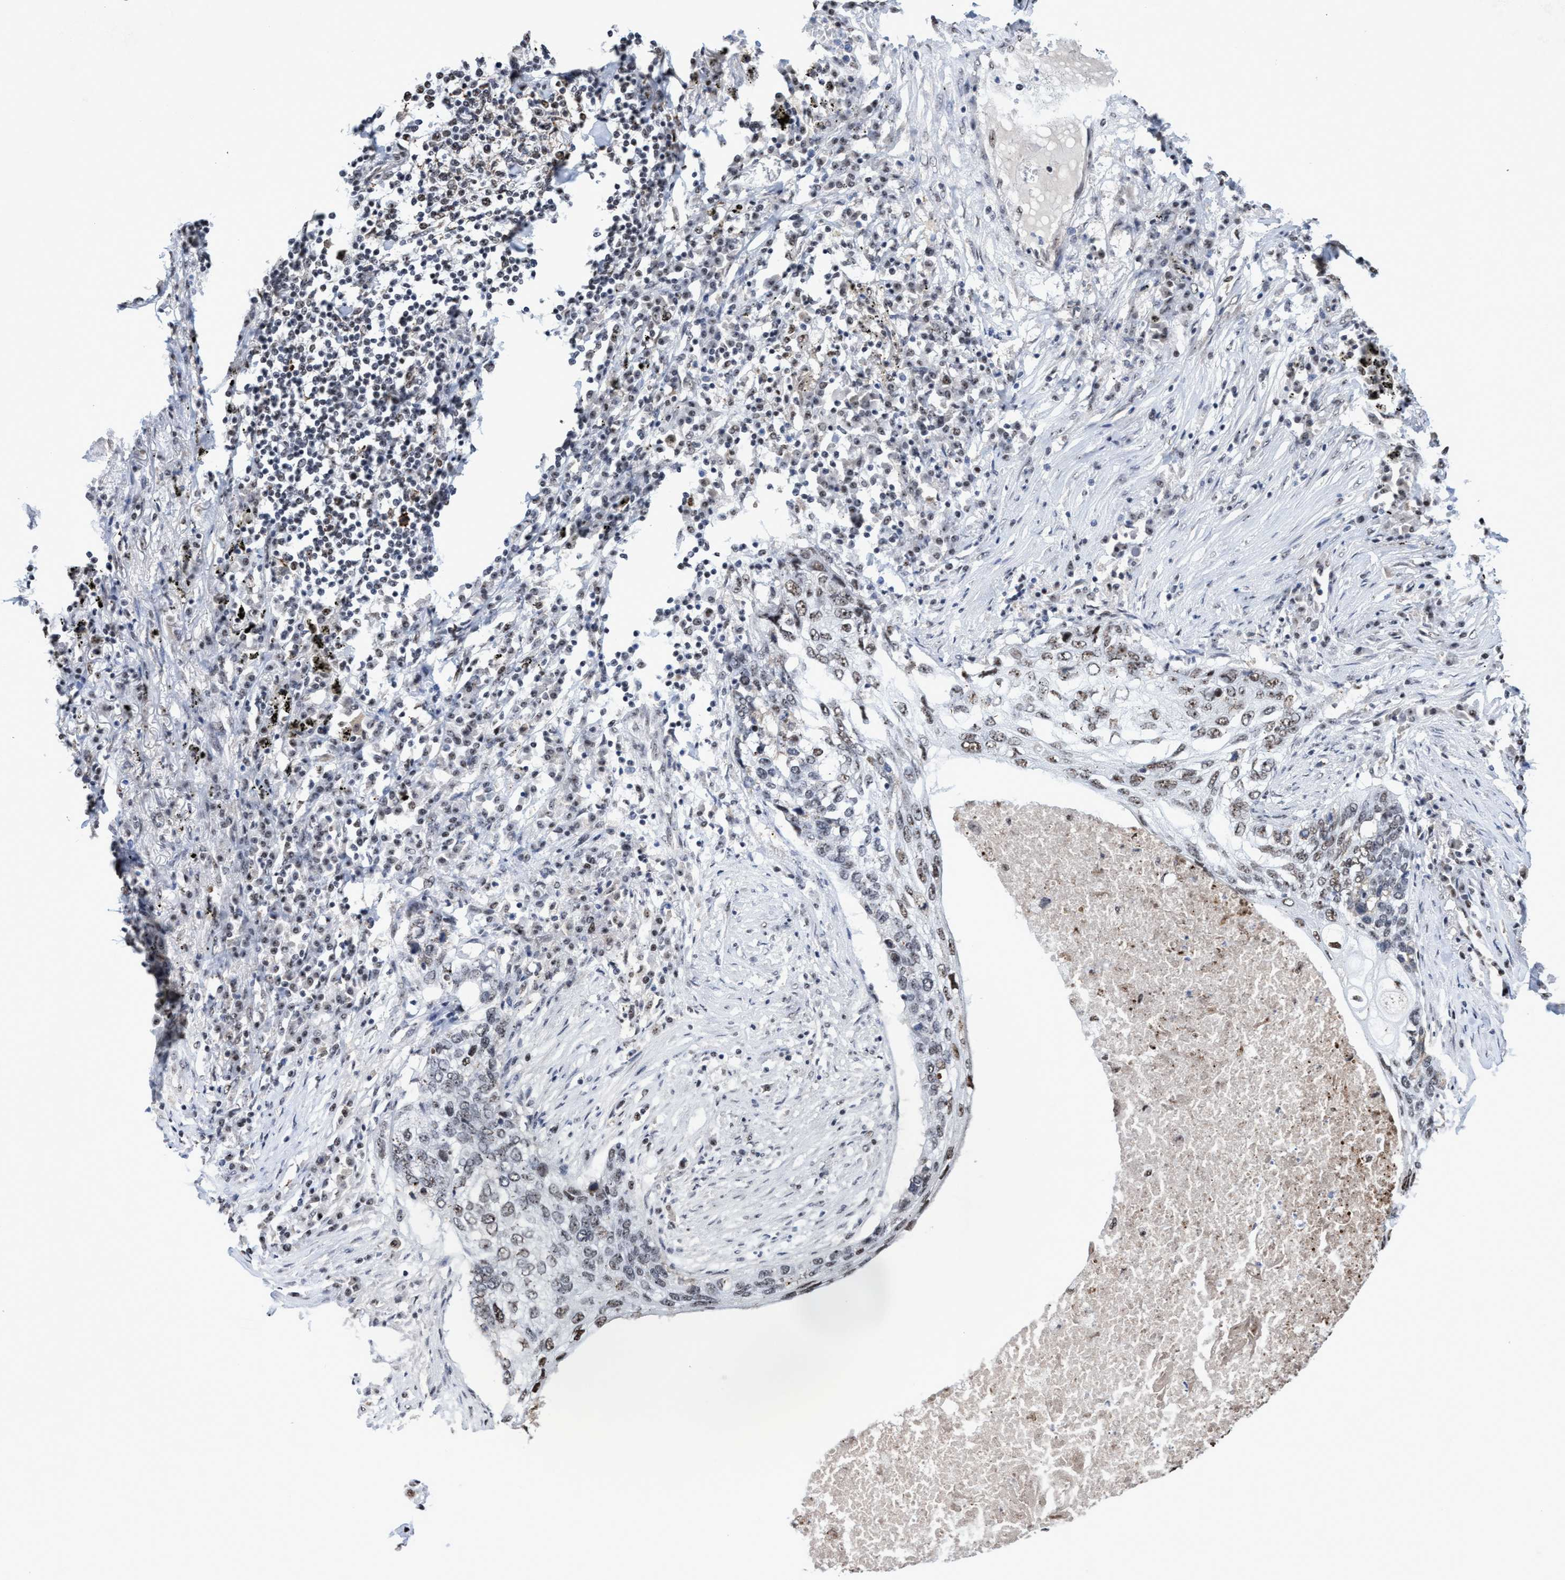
{"staining": {"intensity": "weak", "quantity": ">75%", "location": "nuclear"}, "tissue": "lung cancer", "cell_type": "Tumor cells", "image_type": "cancer", "snomed": [{"axis": "morphology", "description": "Squamous cell carcinoma, NOS"}, {"axis": "topography", "description": "Lung"}], "caption": "Weak nuclear expression for a protein is identified in approximately >75% of tumor cells of lung cancer (squamous cell carcinoma) using immunohistochemistry (IHC).", "gene": "EFCAB10", "patient": {"sex": "female", "age": 63}}